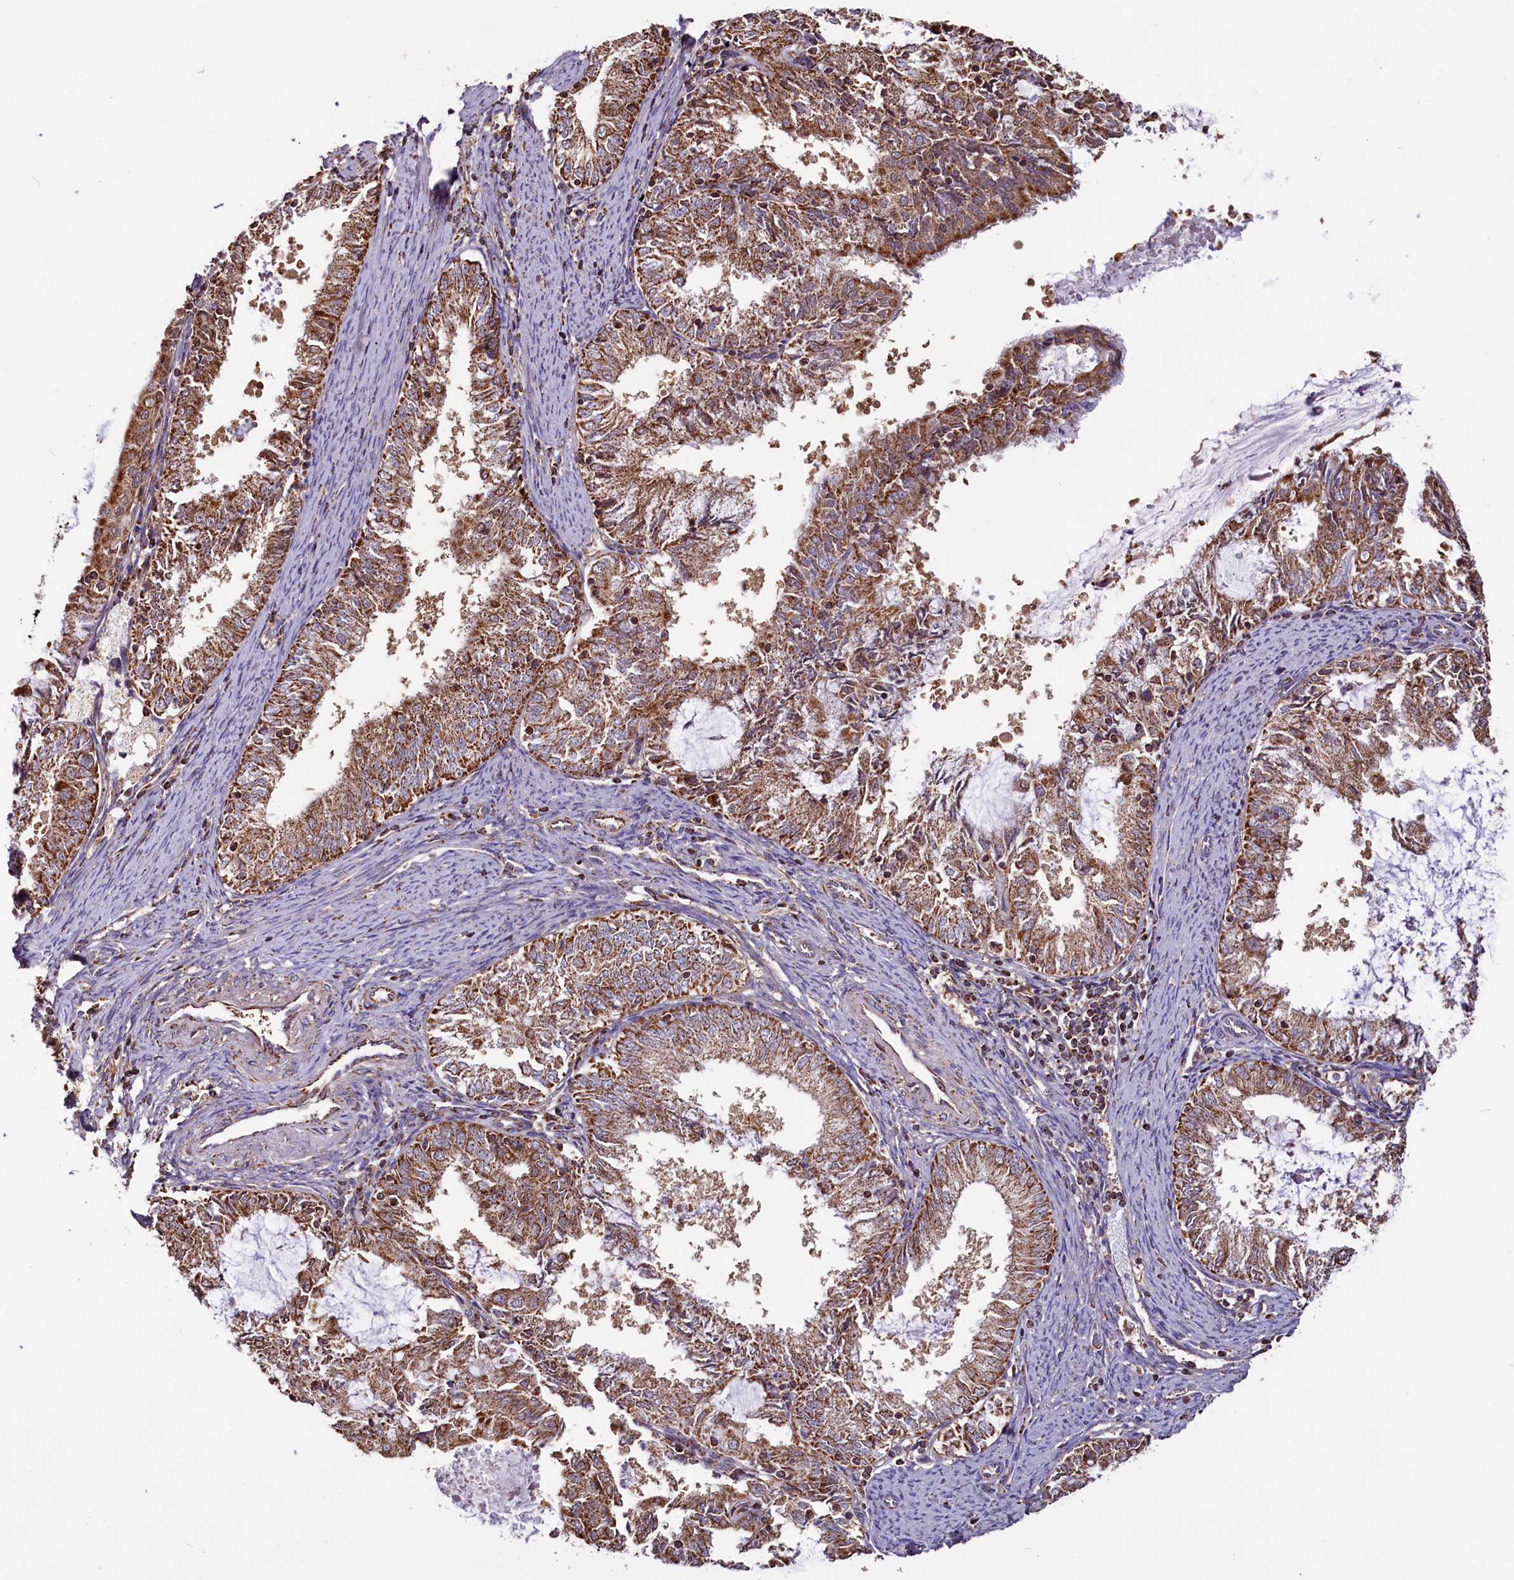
{"staining": {"intensity": "strong", "quantity": ">75%", "location": "cytoplasmic/membranous"}, "tissue": "endometrial cancer", "cell_type": "Tumor cells", "image_type": "cancer", "snomed": [{"axis": "morphology", "description": "Adenocarcinoma, NOS"}, {"axis": "topography", "description": "Endometrium"}], "caption": "Protein expression analysis of human endometrial adenocarcinoma reveals strong cytoplasmic/membranous expression in approximately >75% of tumor cells.", "gene": "NUDT15", "patient": {"sex": "female", "age": 57}}